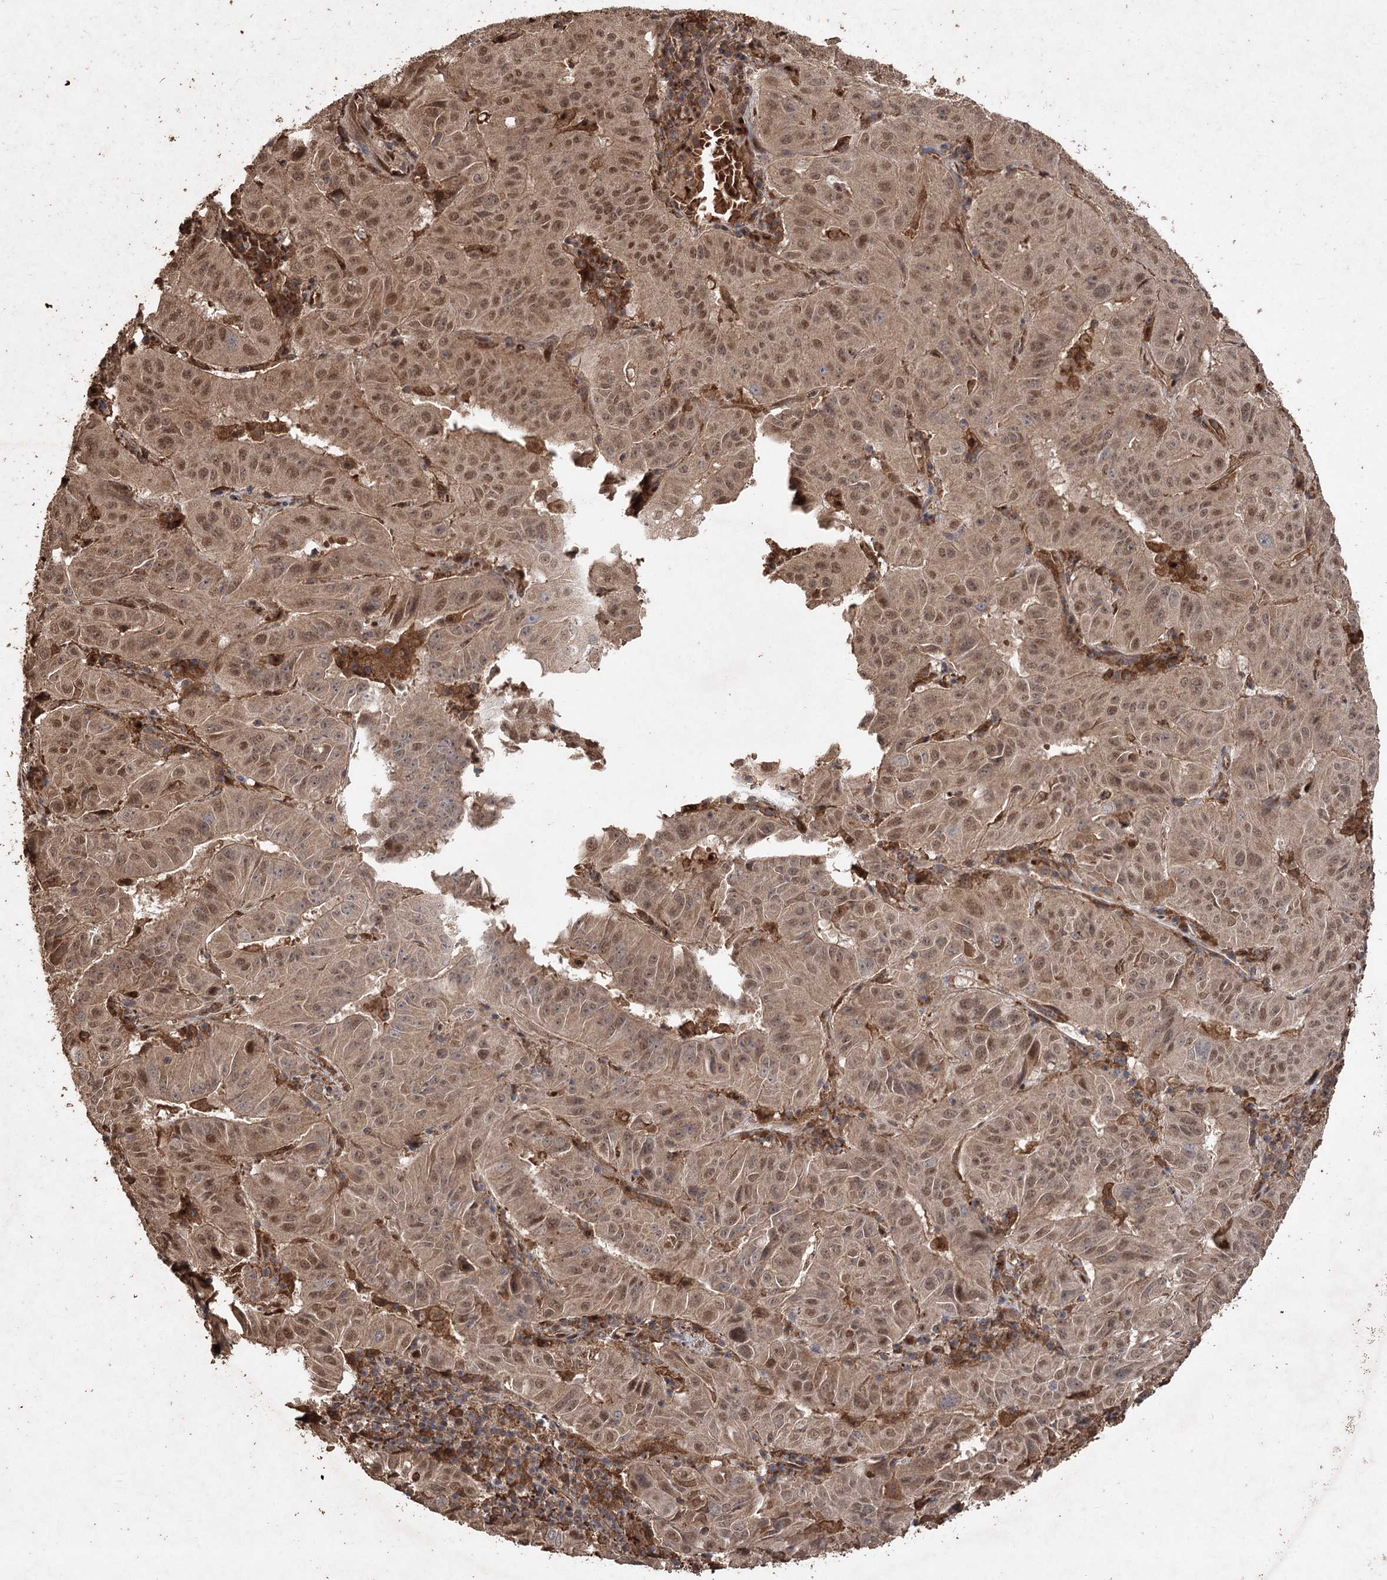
{"staining": {"intensity": "moderate", "quantity": ">75%", "location": "cytoplasmic/membranous,nuclear"}, "tissue": "pancreatic cancer", "cell_type": "Tumor cells", "image_type": "cancer", "snomed": [{"axis": "morphology", "description": "Adenocarcinoma, NOS"}, {"axis": "topography", "description": "Pancreas"}], "caption": "Immunohistochemistry of human pancreatic adenocarcinoma demonstrates medium levels of moderate cytoplasmic/membranous and nuclear positivity in about >75% of tumor cells. Nuclei are stained in blue.", "gene": "FBXO7", "patient": {"sex": "male", "age": 63}}